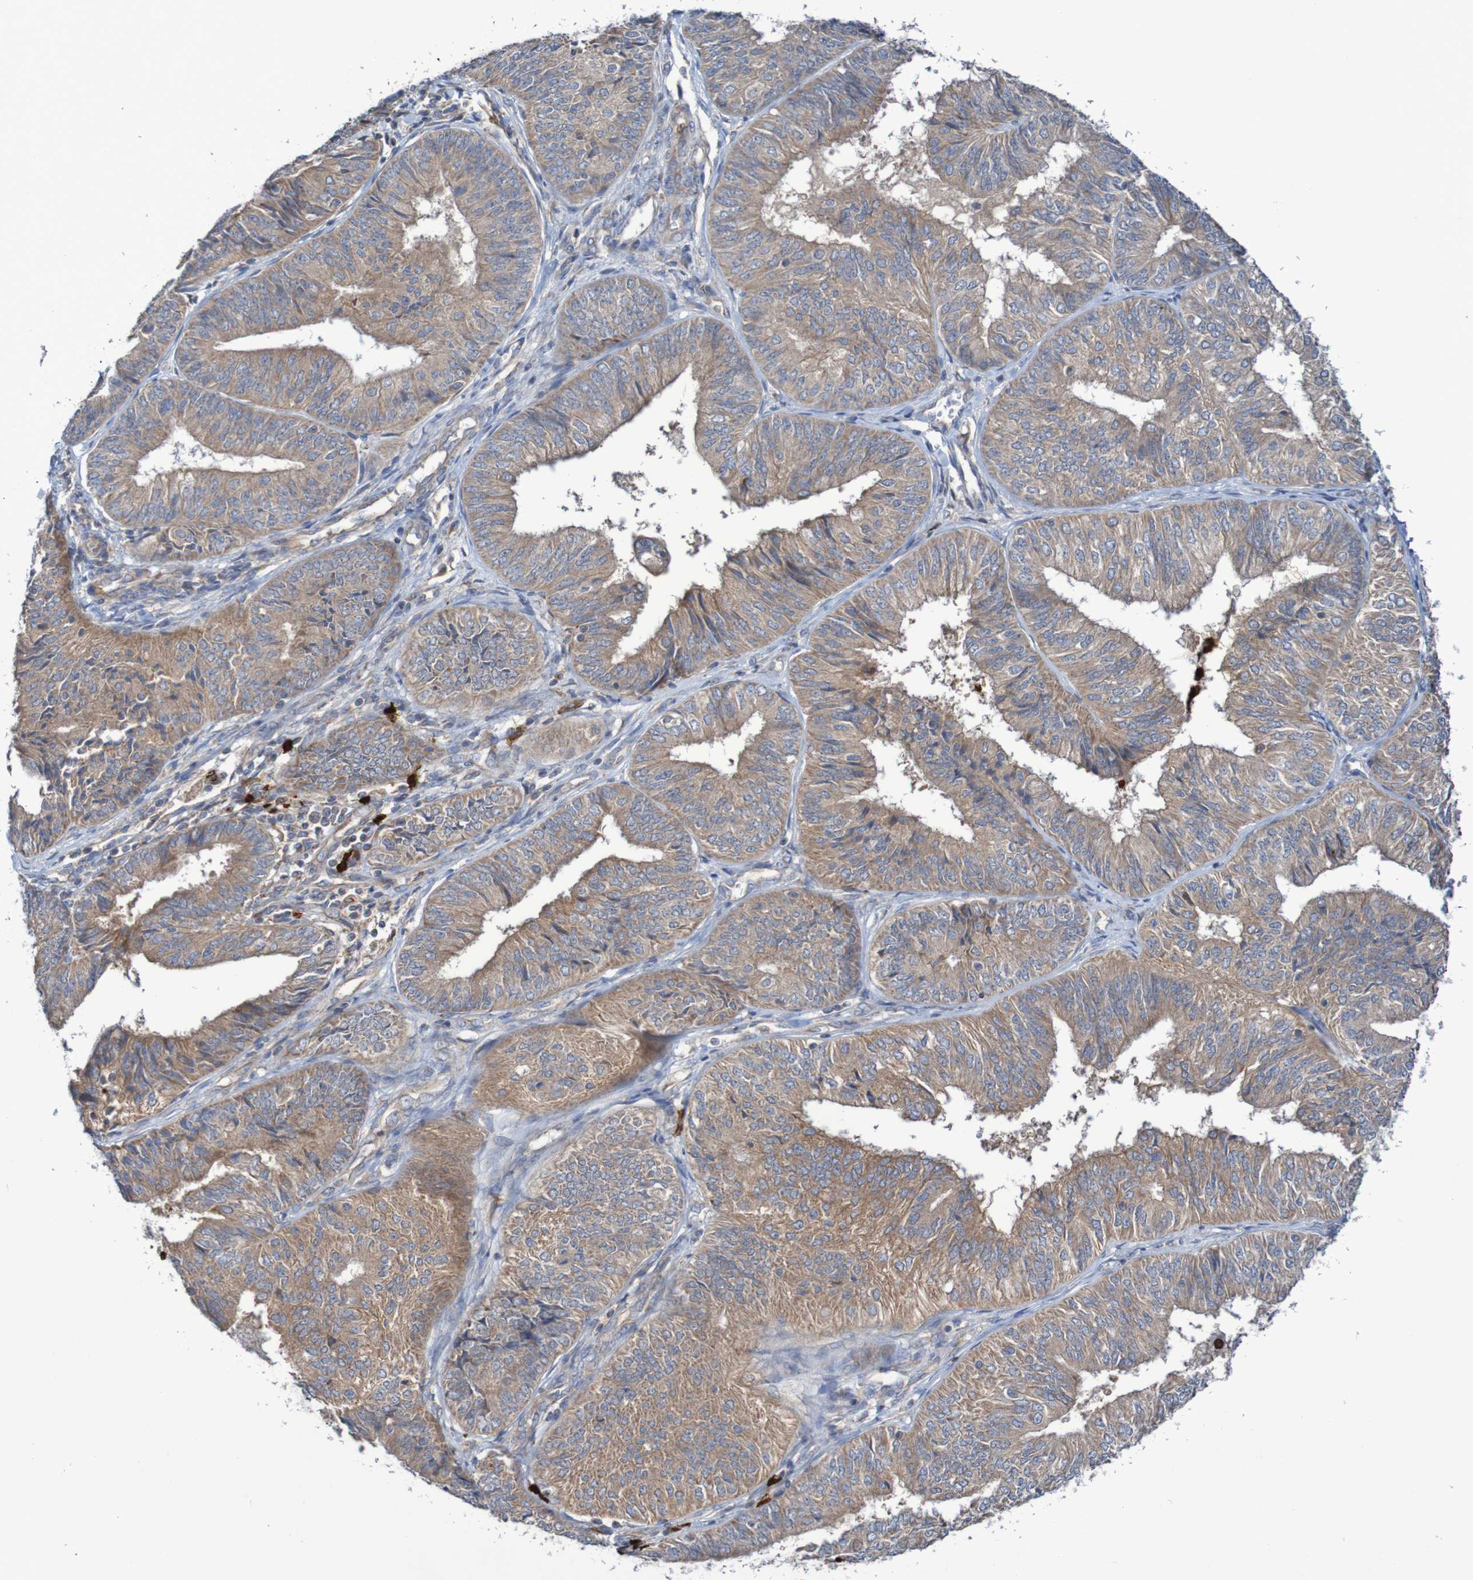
{"staining": {"intensity": "moderate", "quantity": ">75%", "location": "cytoplasmic/membranous"}, "tissue": "endometrial cancer", "cell_type": "Tumor cells", "image_type": "cancer", "snomed": [{"axis": "morphology", "description": "Adenocarcinoma, NOS"}, {"axis": "topography", "description": "Endometrium"}], "caption": "A photomicrograph of endometrial cancer (adenocarcinoma) stained for a protein demonstrates moderate cytoplasmic/membranous brown staining in tumor cells.", "gene": "PARP4", "patient": {"sex": "female", "age": 58}}